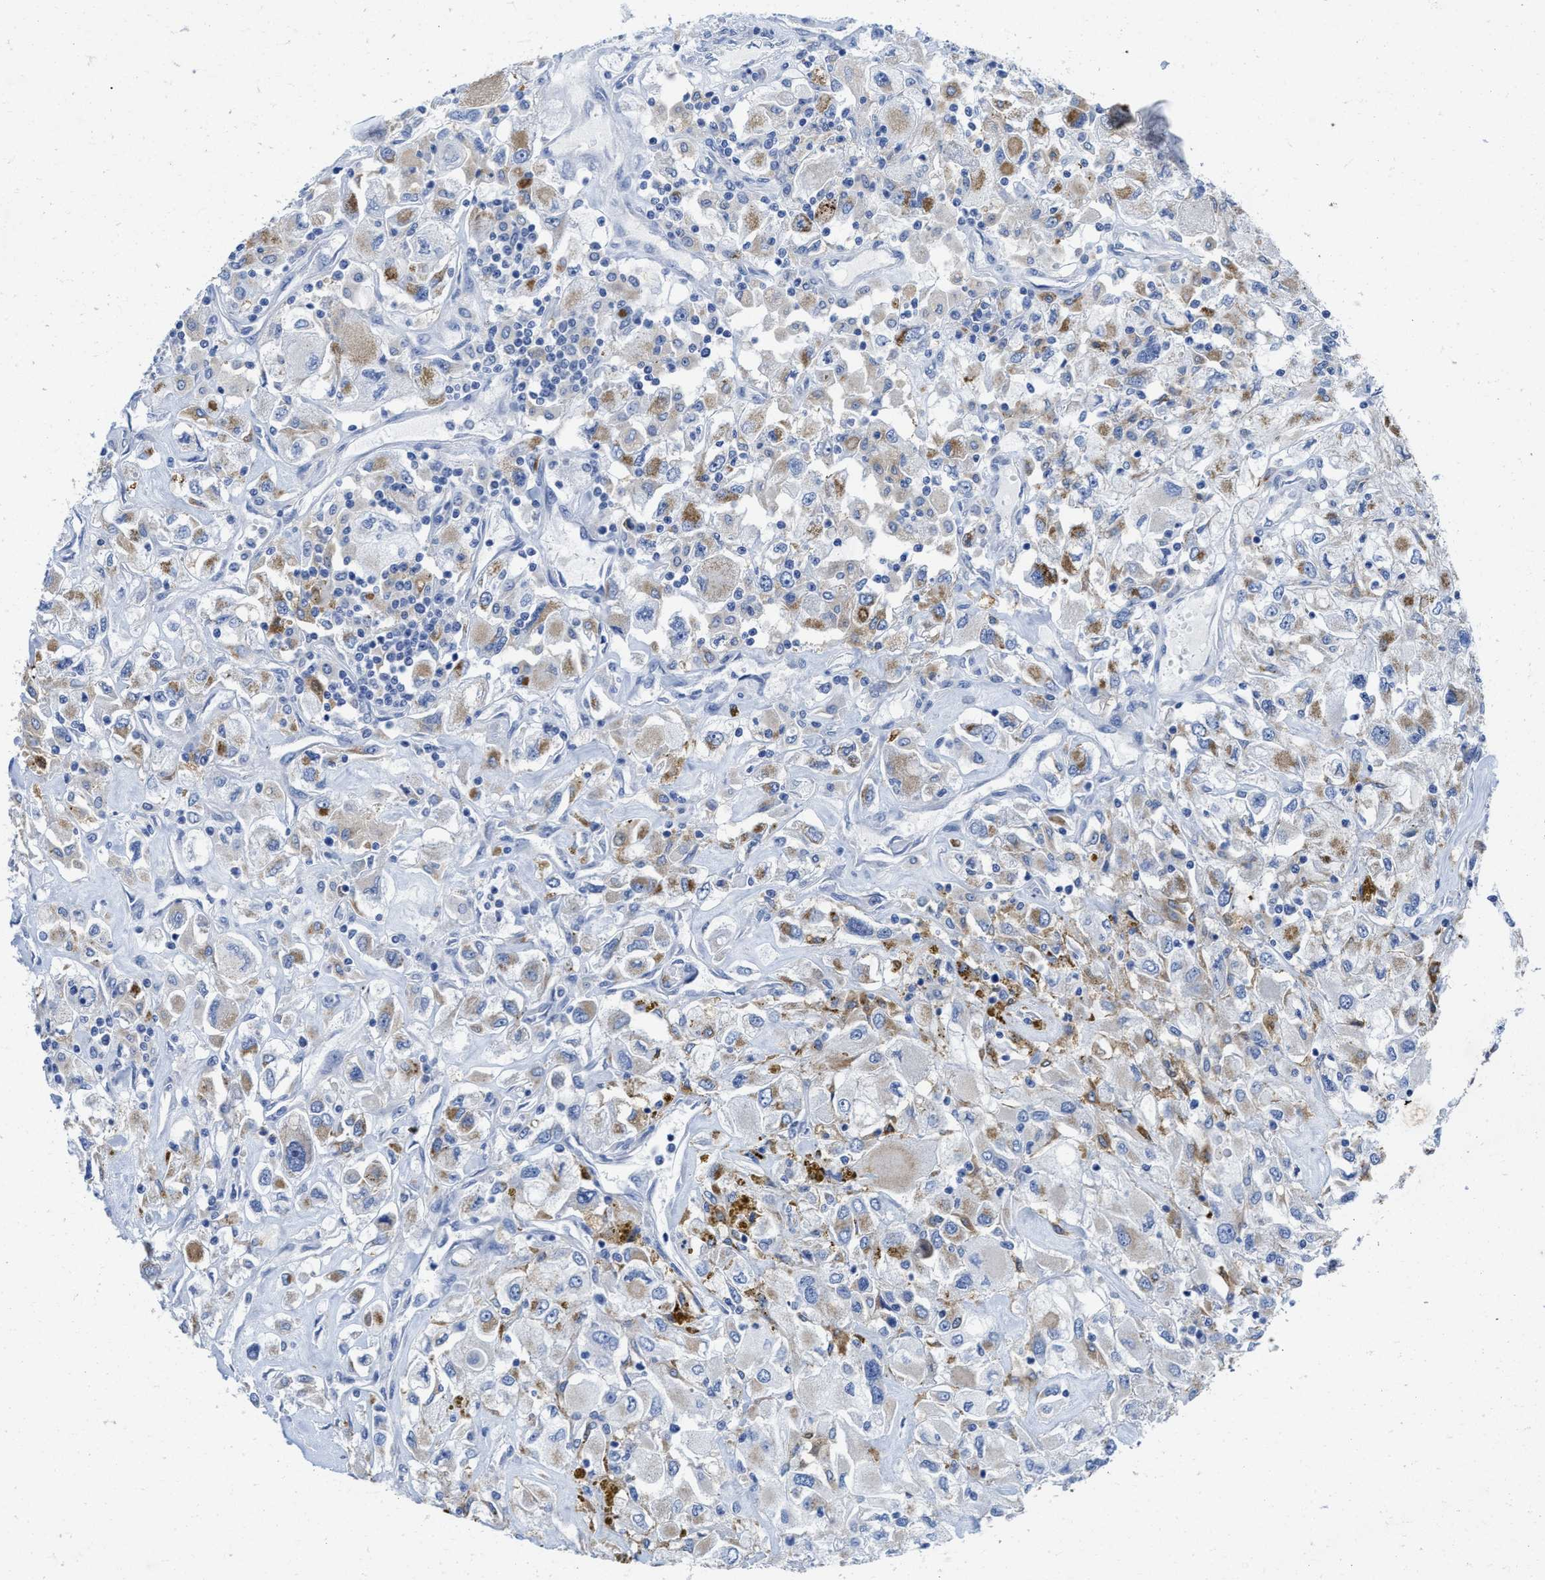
{"staining": {"intensity": "weak", "quantity": "25%-75%", "location": "cytoplasmic/membranous"}, "tissue": "renal cancer", "cell_type": "Tumor cells", "image_type": "cancer", "snomed": [{"axis": "morphology", "description": "Adenocarcinoma, NOS"}, {"axis": "topography", "description": "Kidney"}], "caption": "Weak cytoplasmic/membranous protein staining is appreciated in about 25%-75% of tumor cells in adenocarcinoma (renal).", "gene": "TBRG4", "patient": {"sex": "female", "age": 52}}